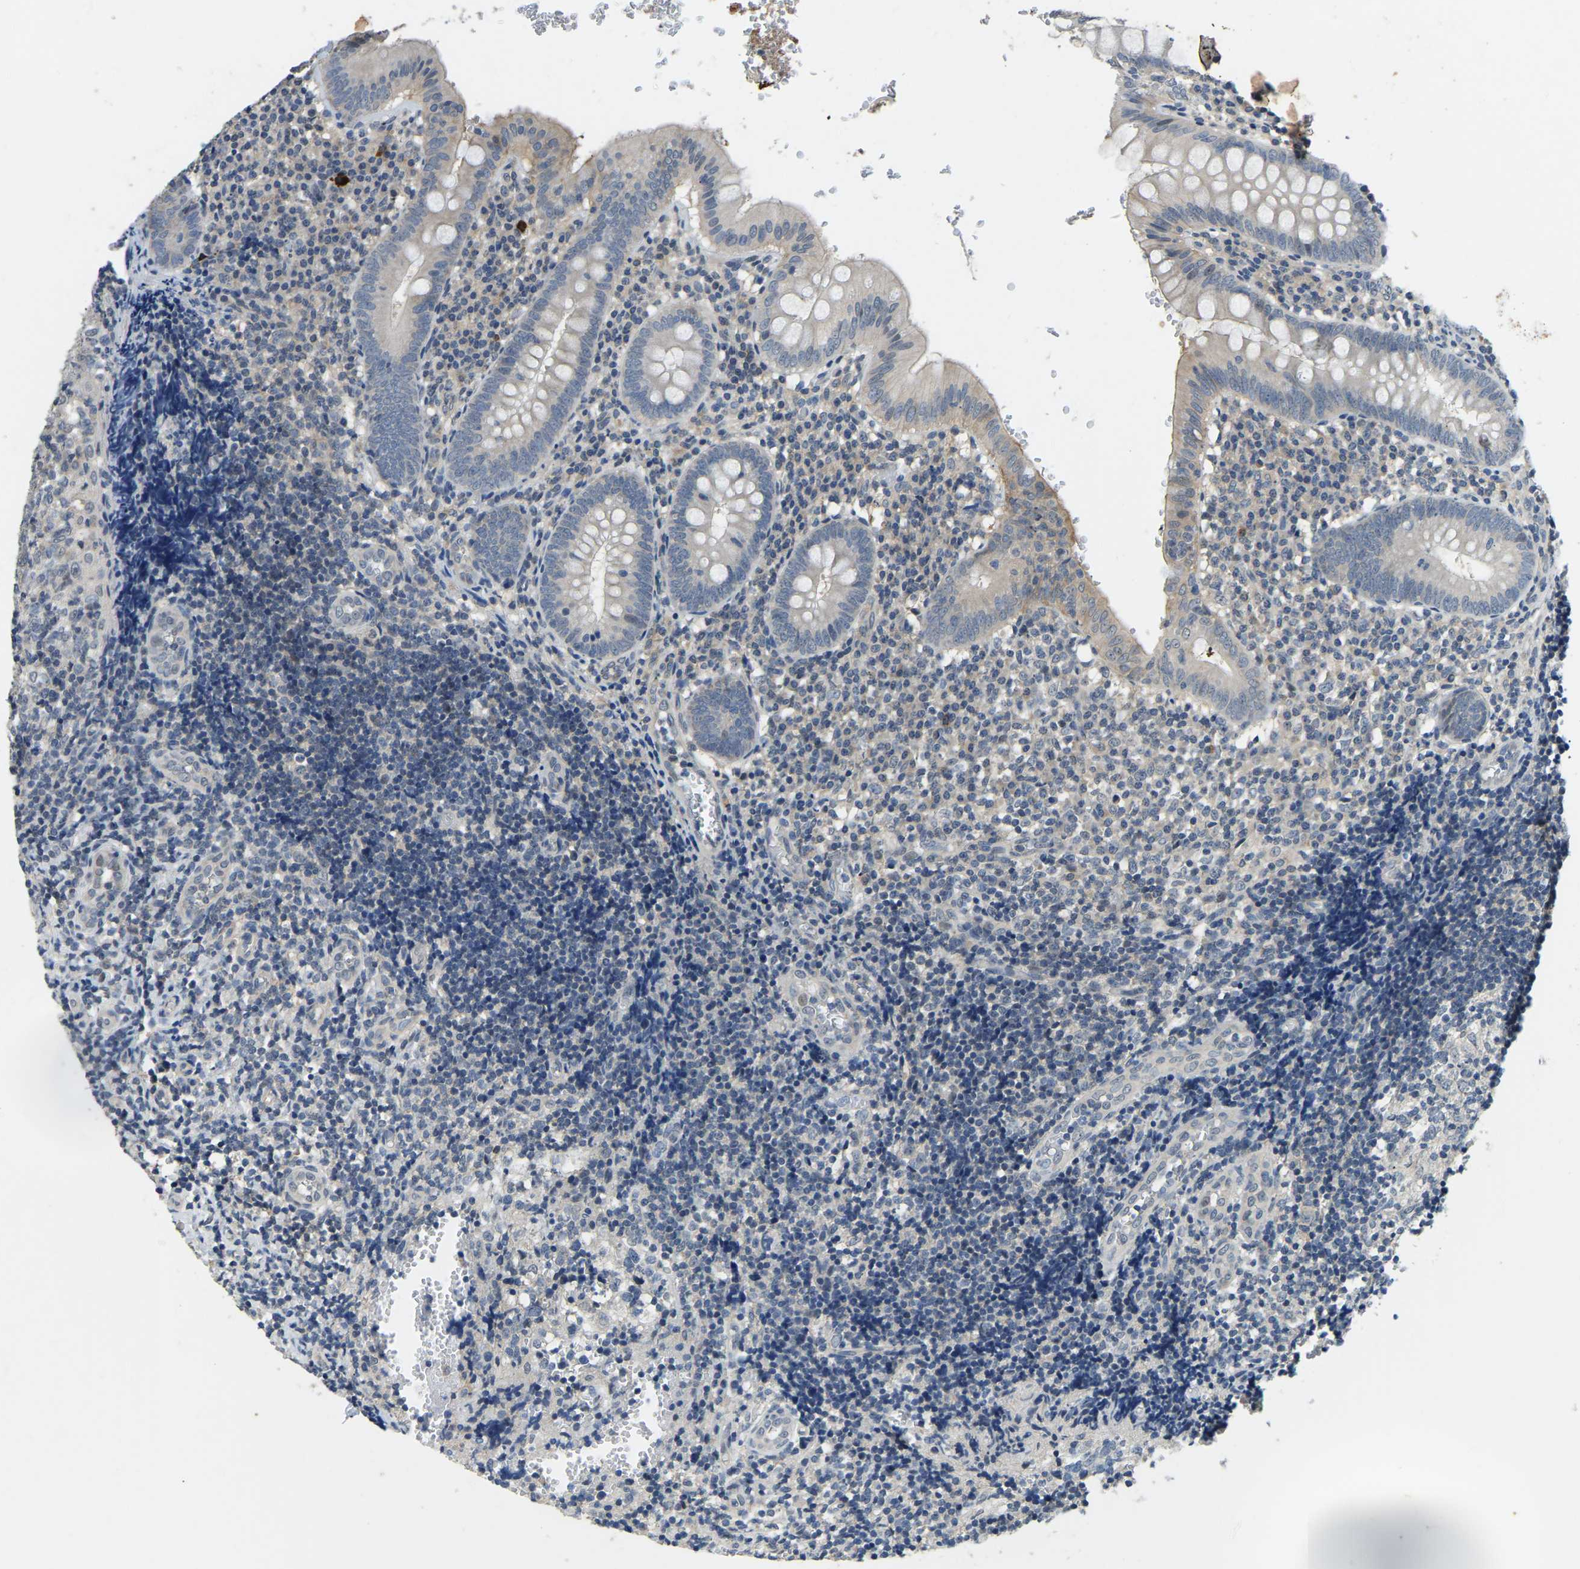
{"staining": {"intensity": "negative", "quantity": "none", "location": "none"}, "tissue": "appendix", "cell_type": "Glandular cells", "image_type": "normal", "snomed": [{"axis": "morphology", "description": "Normal tissue, NOS"}, {"axis": "topography", "description": "Appendix"}], "caption": "High magnification brightfield microscopy of normal appendix stained with DAB (brown) and counterstained with hematoxylin (blue): glandular cells show no significant staining. (Brightfield microscopy of DAB (3,3'-diaminobenzidine) immunohistochemistry (IHC) at high magnification).", "gene": "AHNAK", "patient": {"sex": "male", "age": 8}}